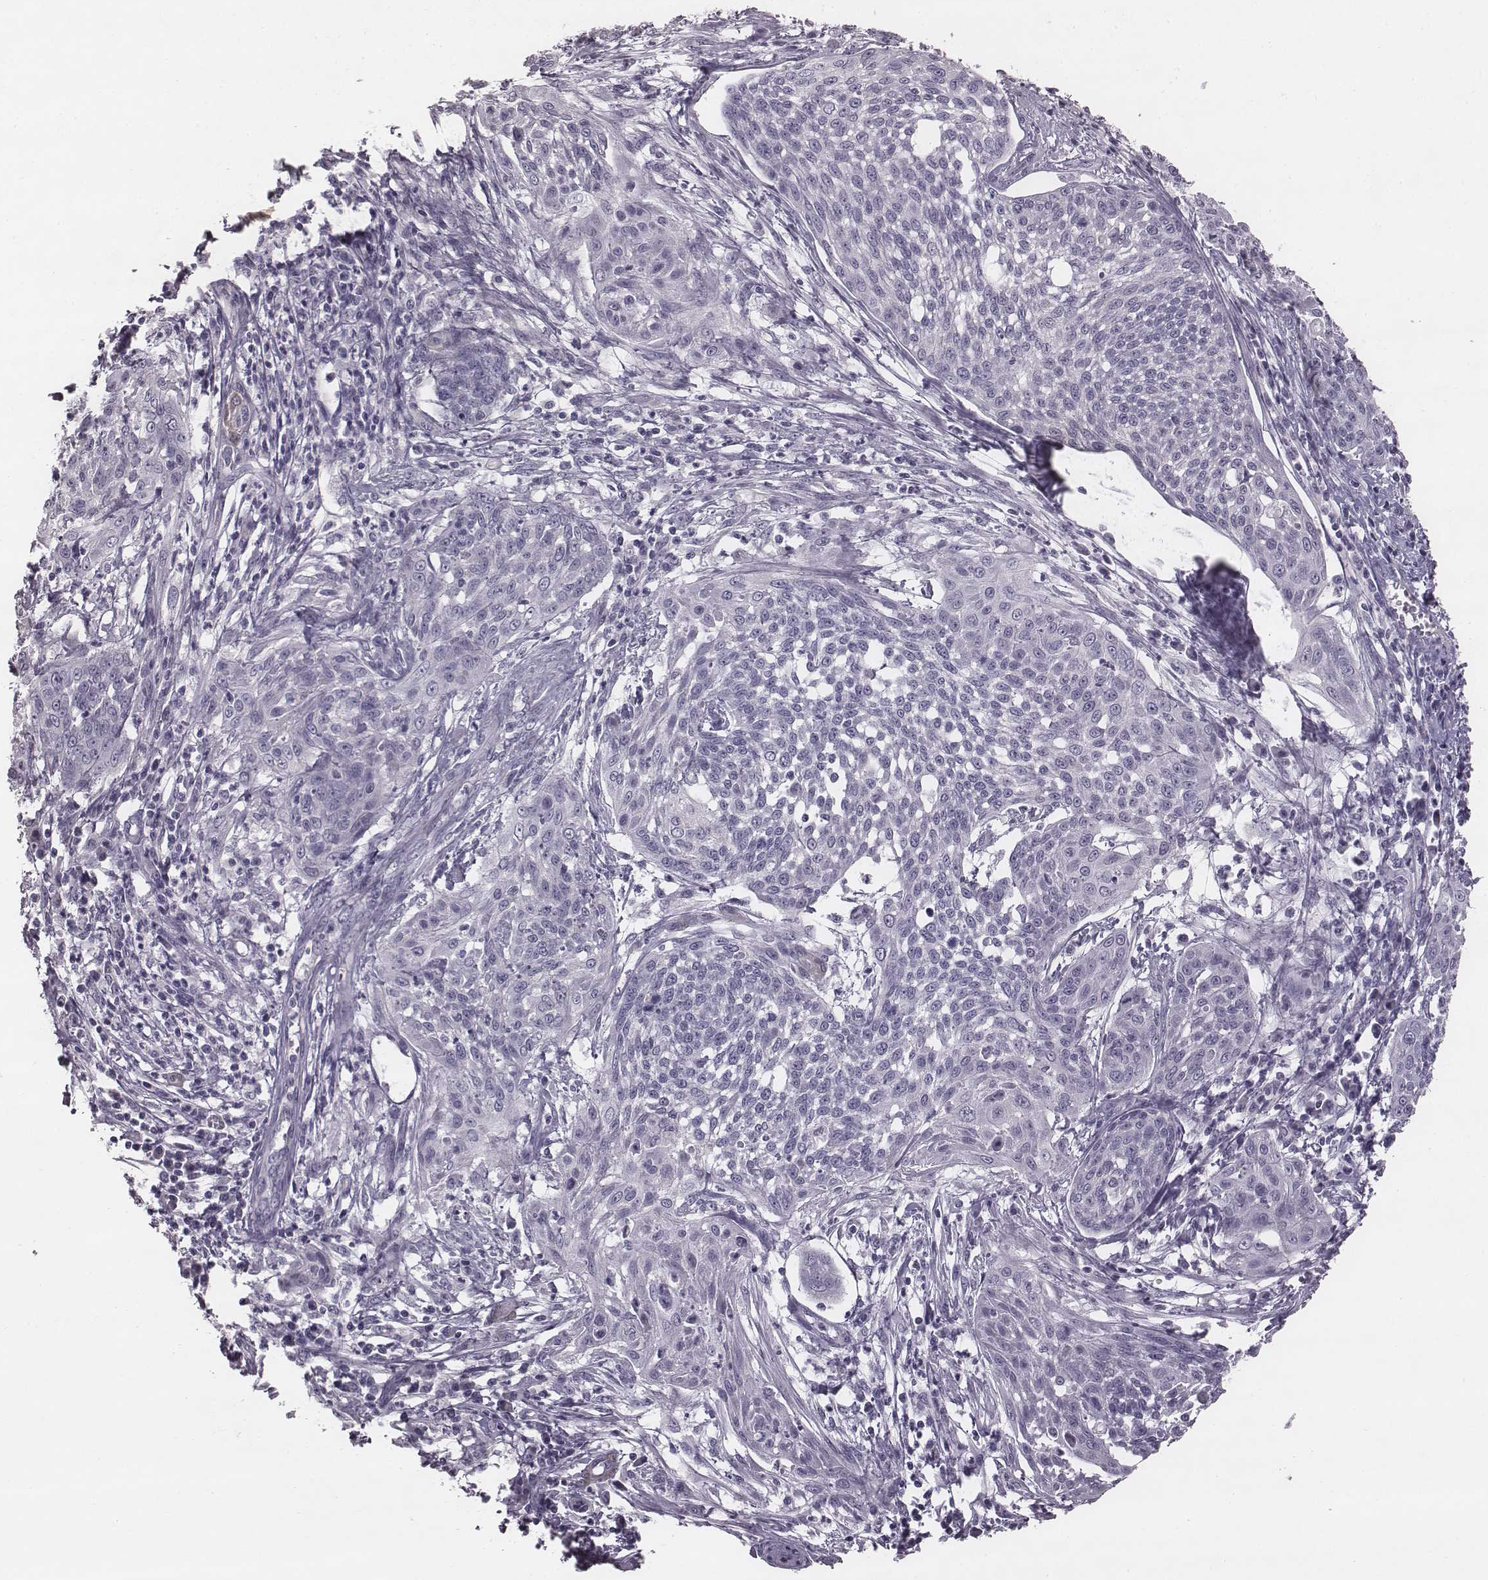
{"staining": {"intensity": "negative", "quantity": "none", "location": "none"}, "tissue": "cervical cancer", "cell_type": "Tumor cells", "image_type": "cancer", "snomed": [{"axis": "morphology", "description": "Squamous cell carcinoma, NOS"}, {"axis": "topography", "description": "Cervix"}], "caption": "DAB (3,3'-diaminobenzidine) immunohistochemical staining of human cervical cancer exhibits no significant staining in tumor cells.", "gene": "PDE8B", "patient": {"sex": "female", "age": 34}}